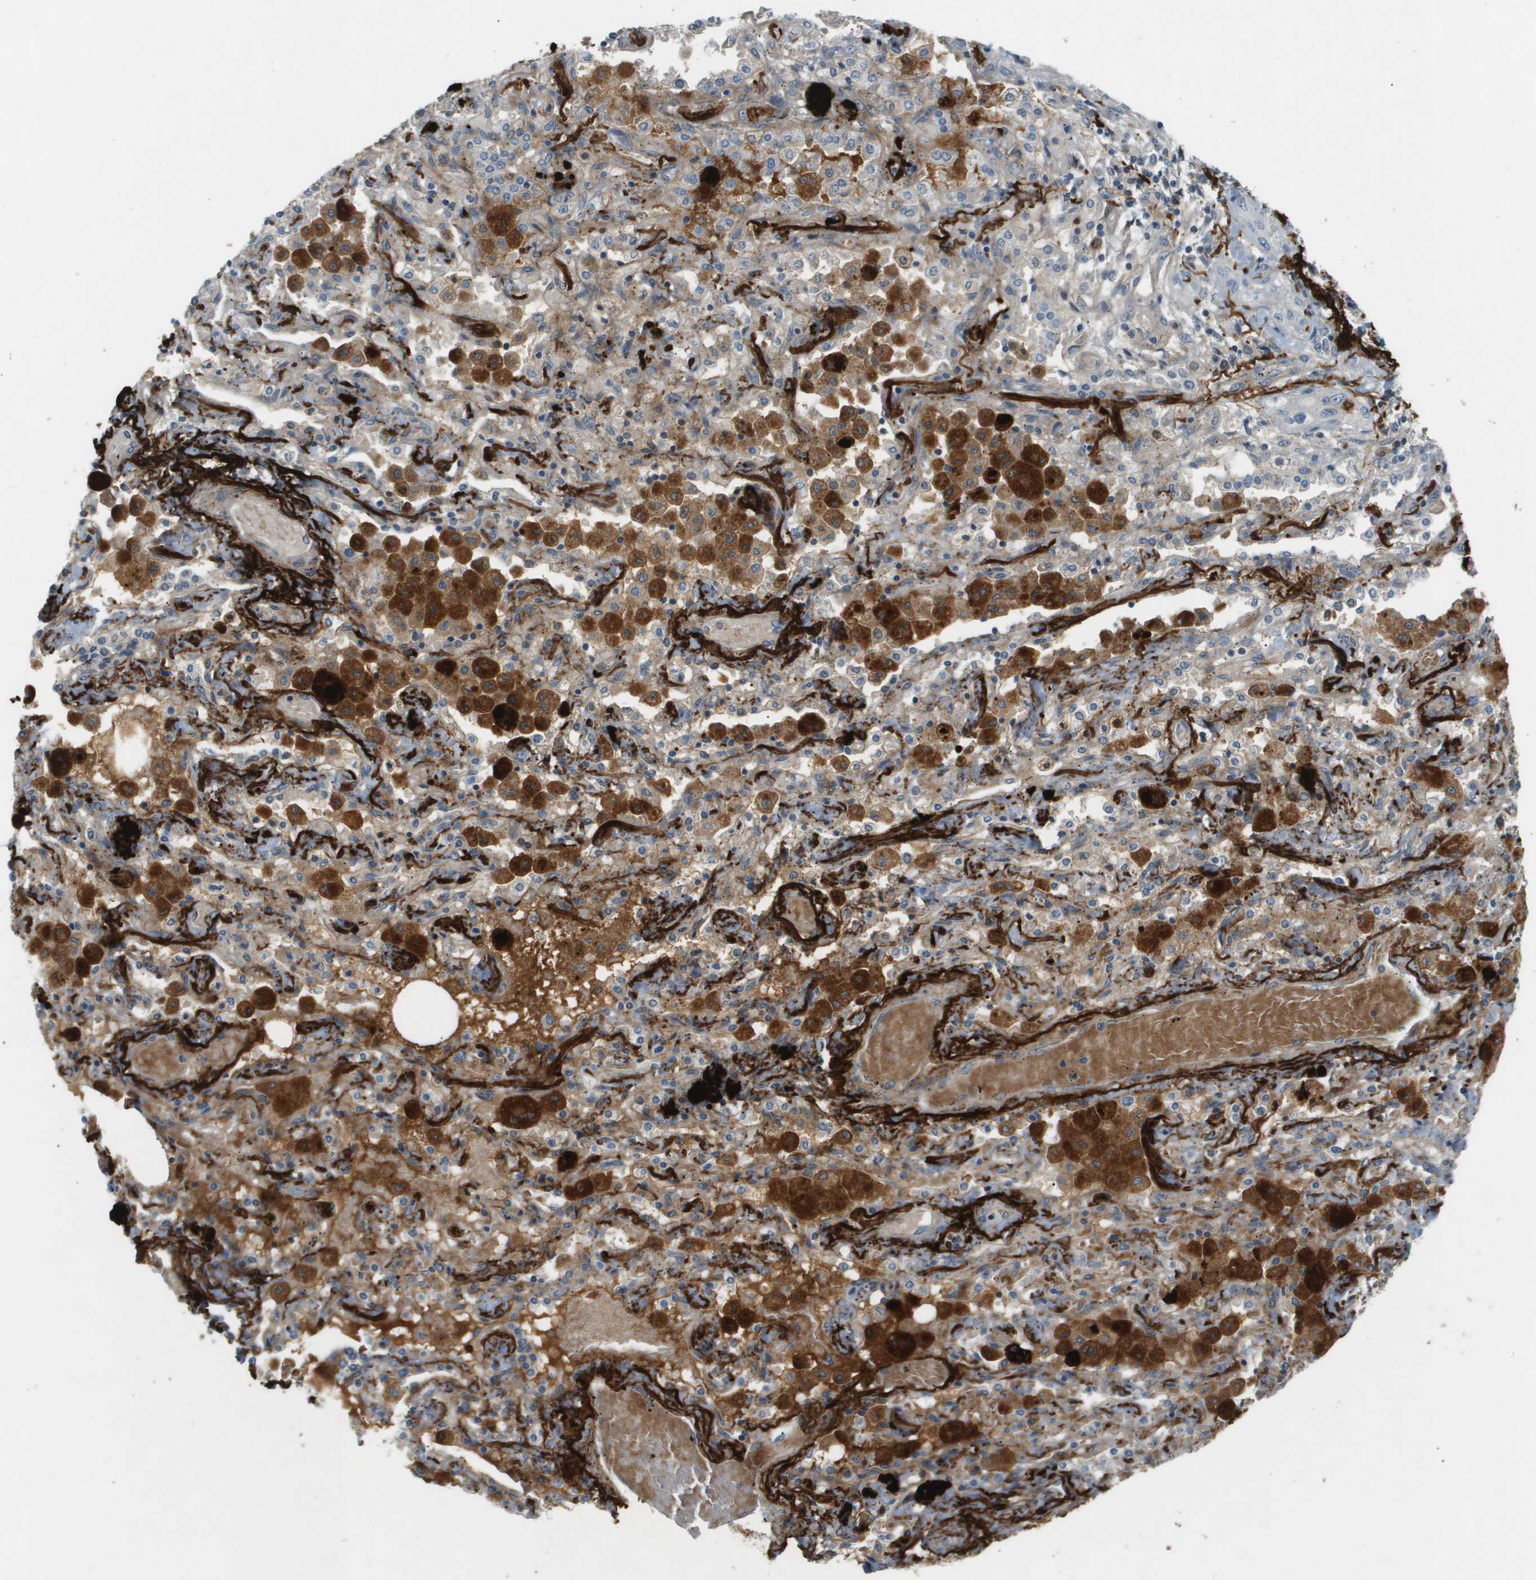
{"staining": {"intensity": "weak", "quantity": "<25%", "location": "cytoplasmic/membranous"}, "tissue": "lung cancer", "cell_type": "Tumor cells", "image_type": "cancer", "snomed": [{"axis": "morphology", "description": "Squamous cell carcinoma, NOS"}, {"axis": "topography", "description": "Lung"}], "caption": "A high-resolution micrograph shows IHC staining of squamous cell carcinoma (lung), which displays no significant positivity in tumor cells. (DAB immunohistochemistry, high magnification).", "gene": "VTN", "patient": {"sex": "female", "age": 47}}